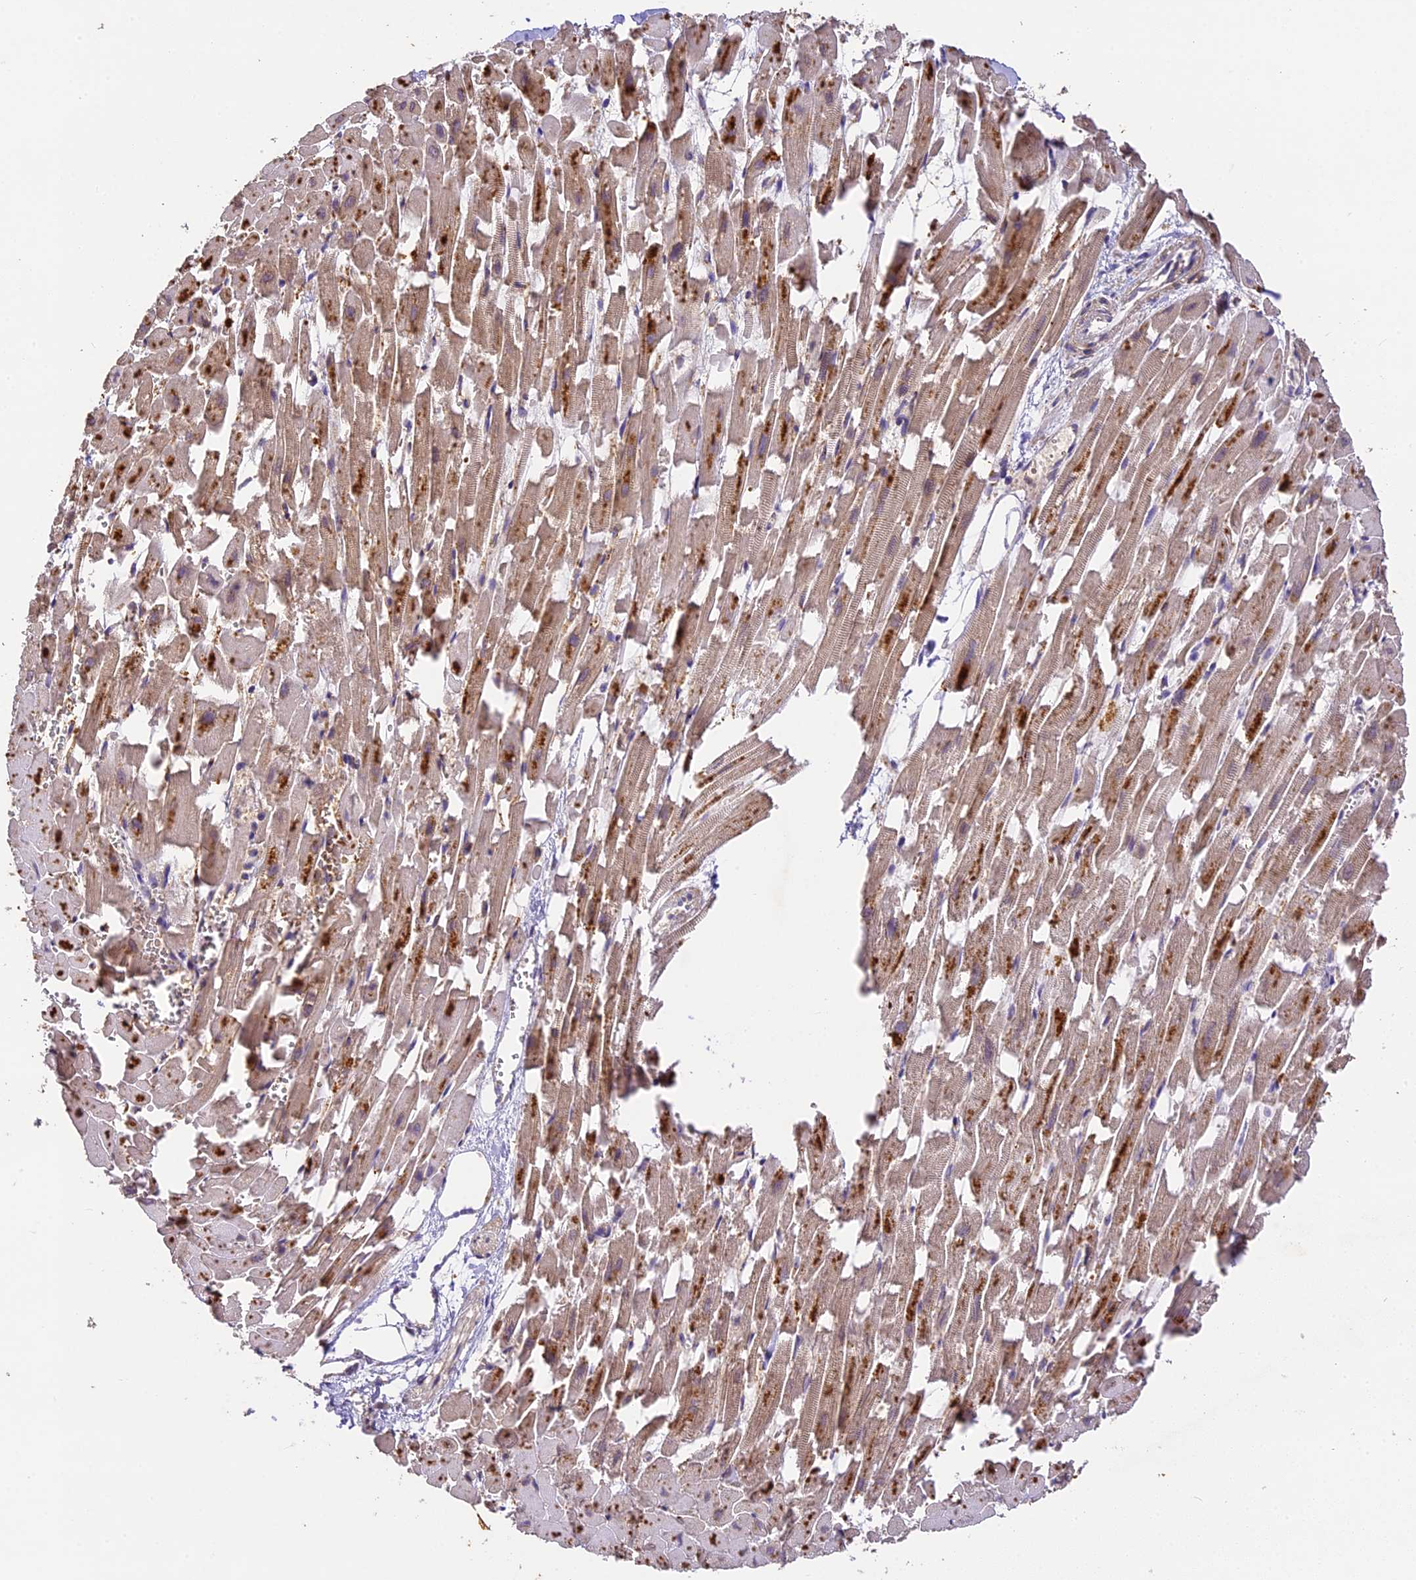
{"staining": {"intensity": "moderate", "quantity": ">75%", "location": "cytoplasmic/membranous"}, "tissue": "heart muscle", "cell_type": "Cardiomyocytes", "image_type": "normal", "snomed": [{"axis": "morphology", "description": "Normal tissue, NOS"}, {"axis": "topography", "description": "Heart"}], "caption": "Immunohistochemistry image of benign heart muscle: human heart muscle stained using immunohistochemistry (IHC) demonstrates medium levels of moderate protein expression localized specifically in the cytoplasmic/membranous of cardiomyocytes, appearing as a cytoplasmic/membranous brown color.", "gene": "BRAP", "patient": {"sex": "female", "age": 64}}